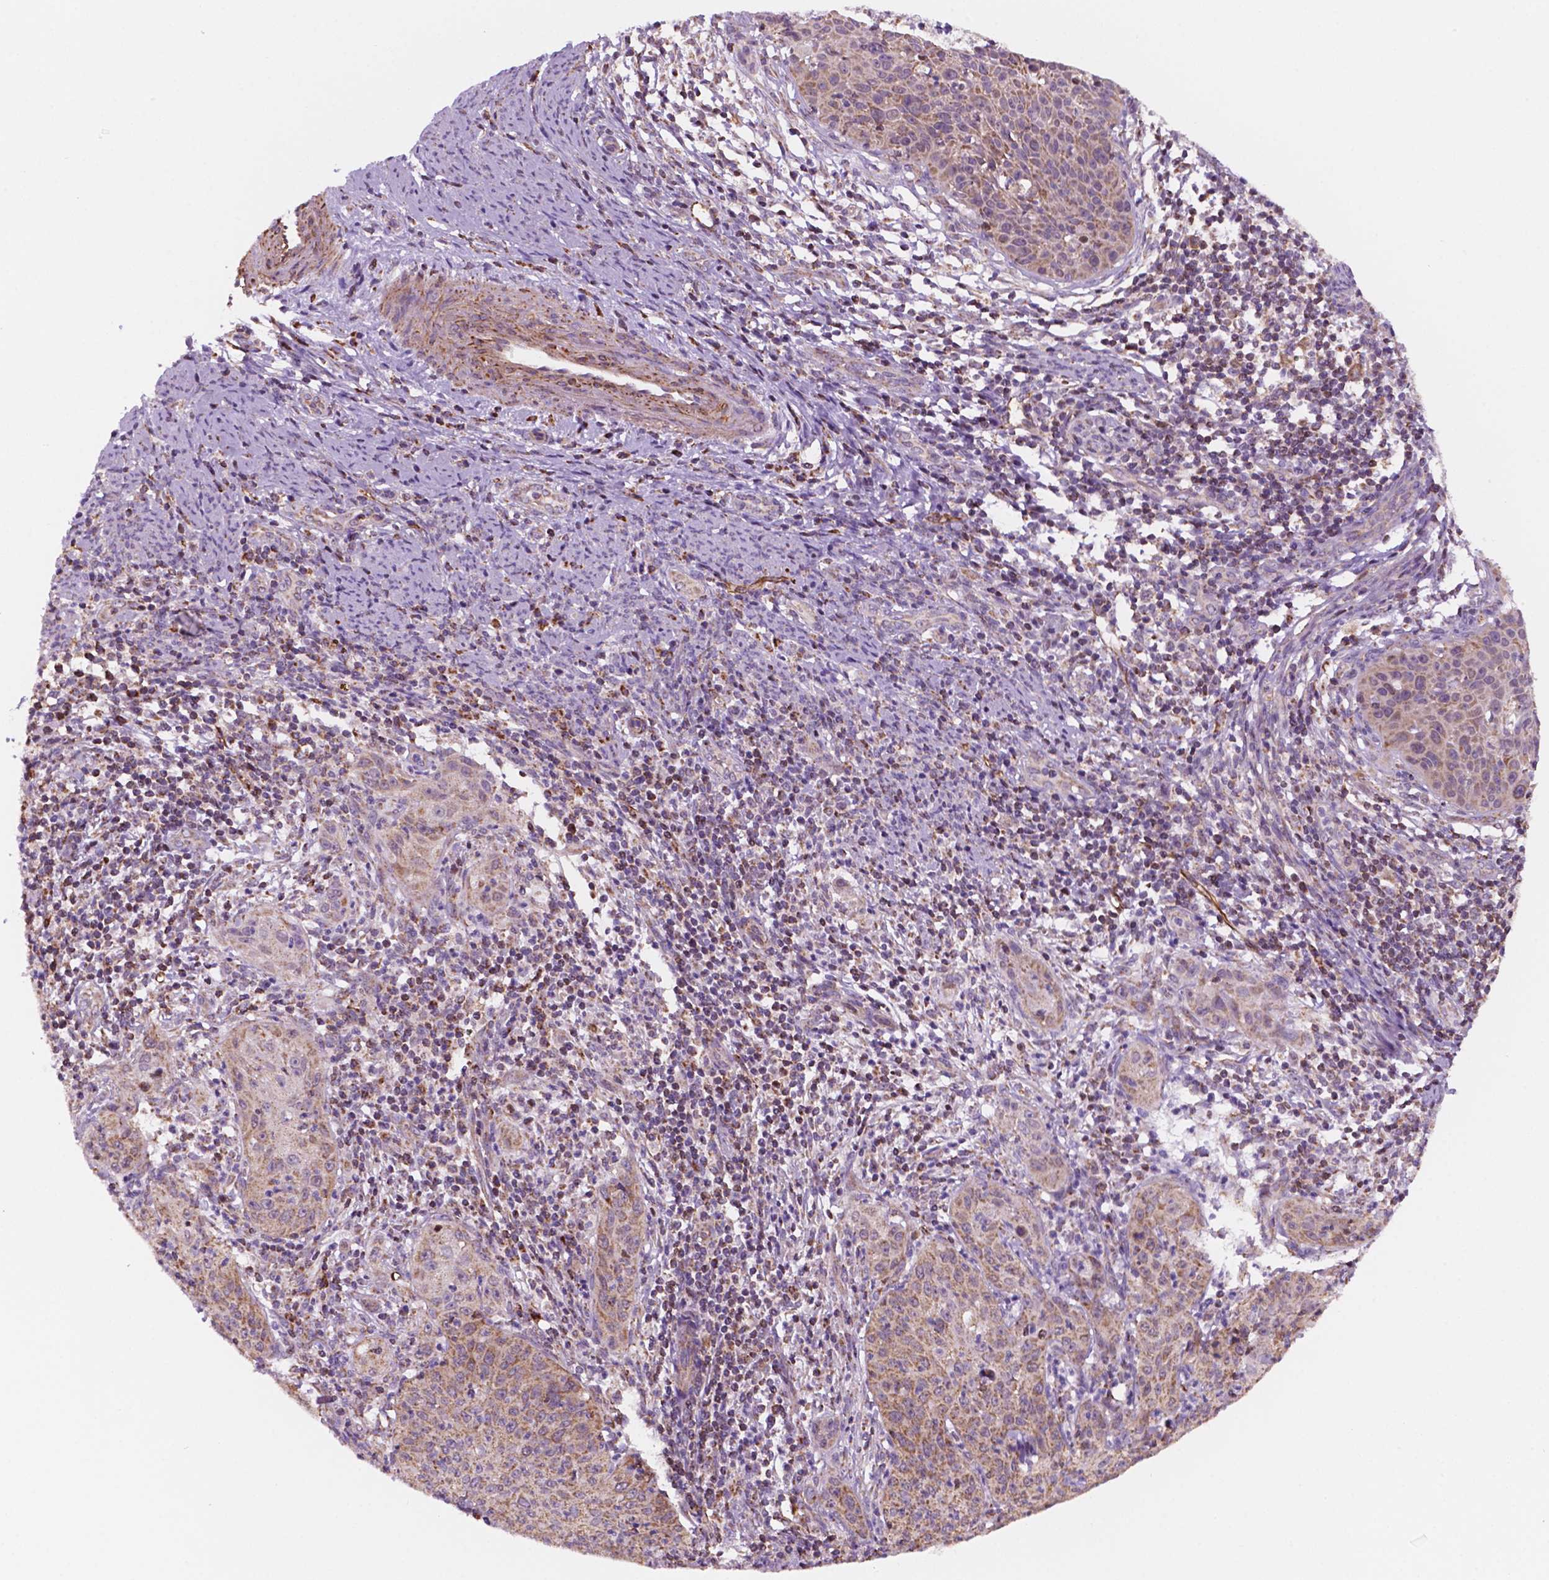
{"staining": {"intensity": "moderate", "quantity": ">75%", "location": "cytoplasmic/membranous"}, "tissue": "cervical cancer", "cell_type": "Tumor cells", "image_type": "cancer", "snomed": [{"axis": "morphology", "description": "Squamous cell carcinoma, NOS"}, {"axis": "topography", "description": "Cervix"}], "caption": "An immunohistochemistry image of neoplastic tissue is shown. Protein staining in brown shows moderate cytoplasmic/membranous positivity in cervical cancer (squamous cell carcinoma) within tumor cells. (Brightfield microscopy of DAB IHC at high magnification).", "gene": "GEMIN4", "patient": {"sex": "female", "age": 30}}